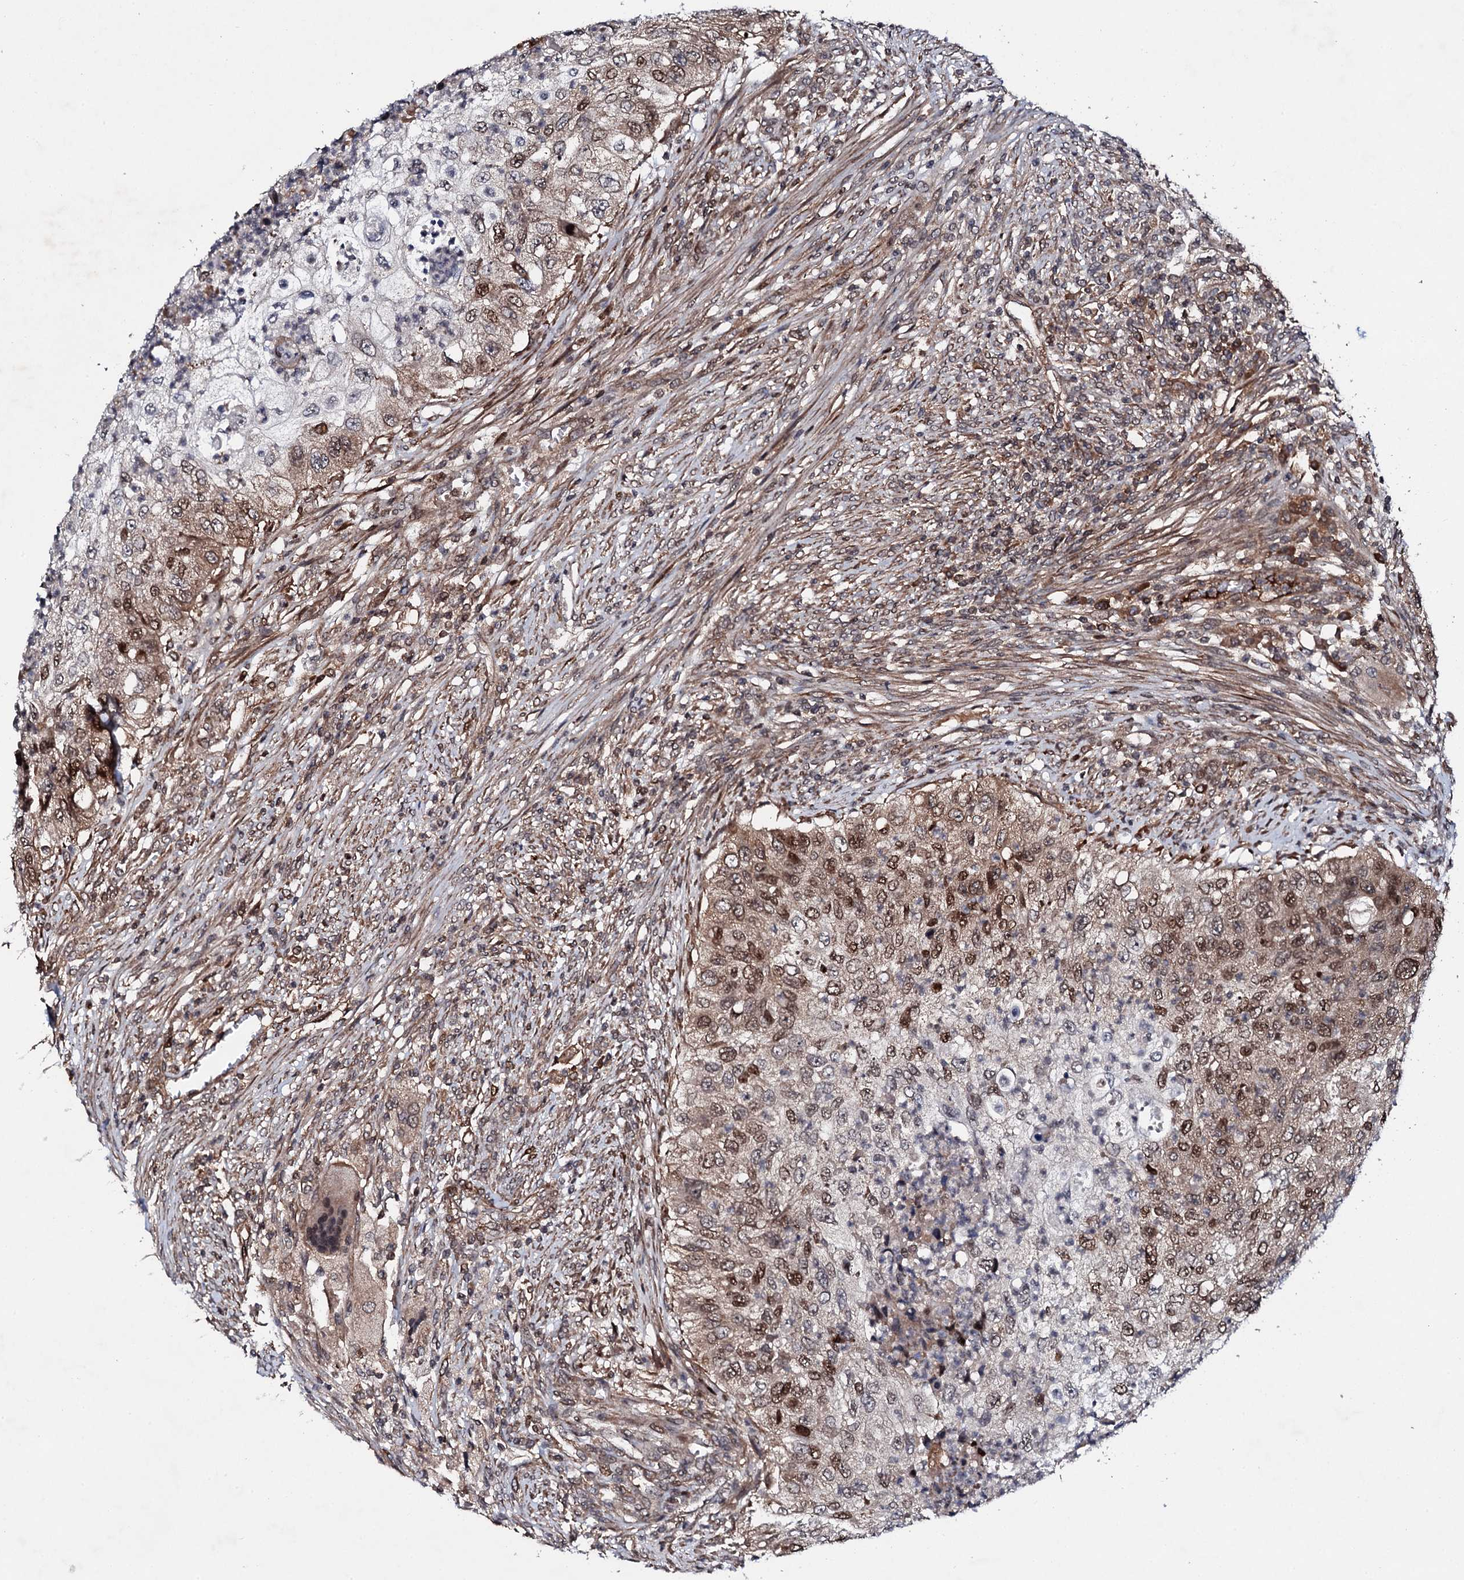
{"staining": {"intensity": "moderate", "quantity": "25%-75%", "location": "nuclear"}, "tissue": "urothelial cancer", "cell_type": "Tumor cells", "image_type": "cancer", "snomed": [{"axis": "morphology", "description": "Urothelial carcinoma, High grade"}, {"axis": "topography", "description": "Urinary bladder"}], "caption": "Immunohistochemical staining of human urothelial cancer shows moderate nuclear protein positivity in approximately 25%-75% of tumor cells.", "gene": "FAM111A", "patient": {"sex": "female", "age": 60}}